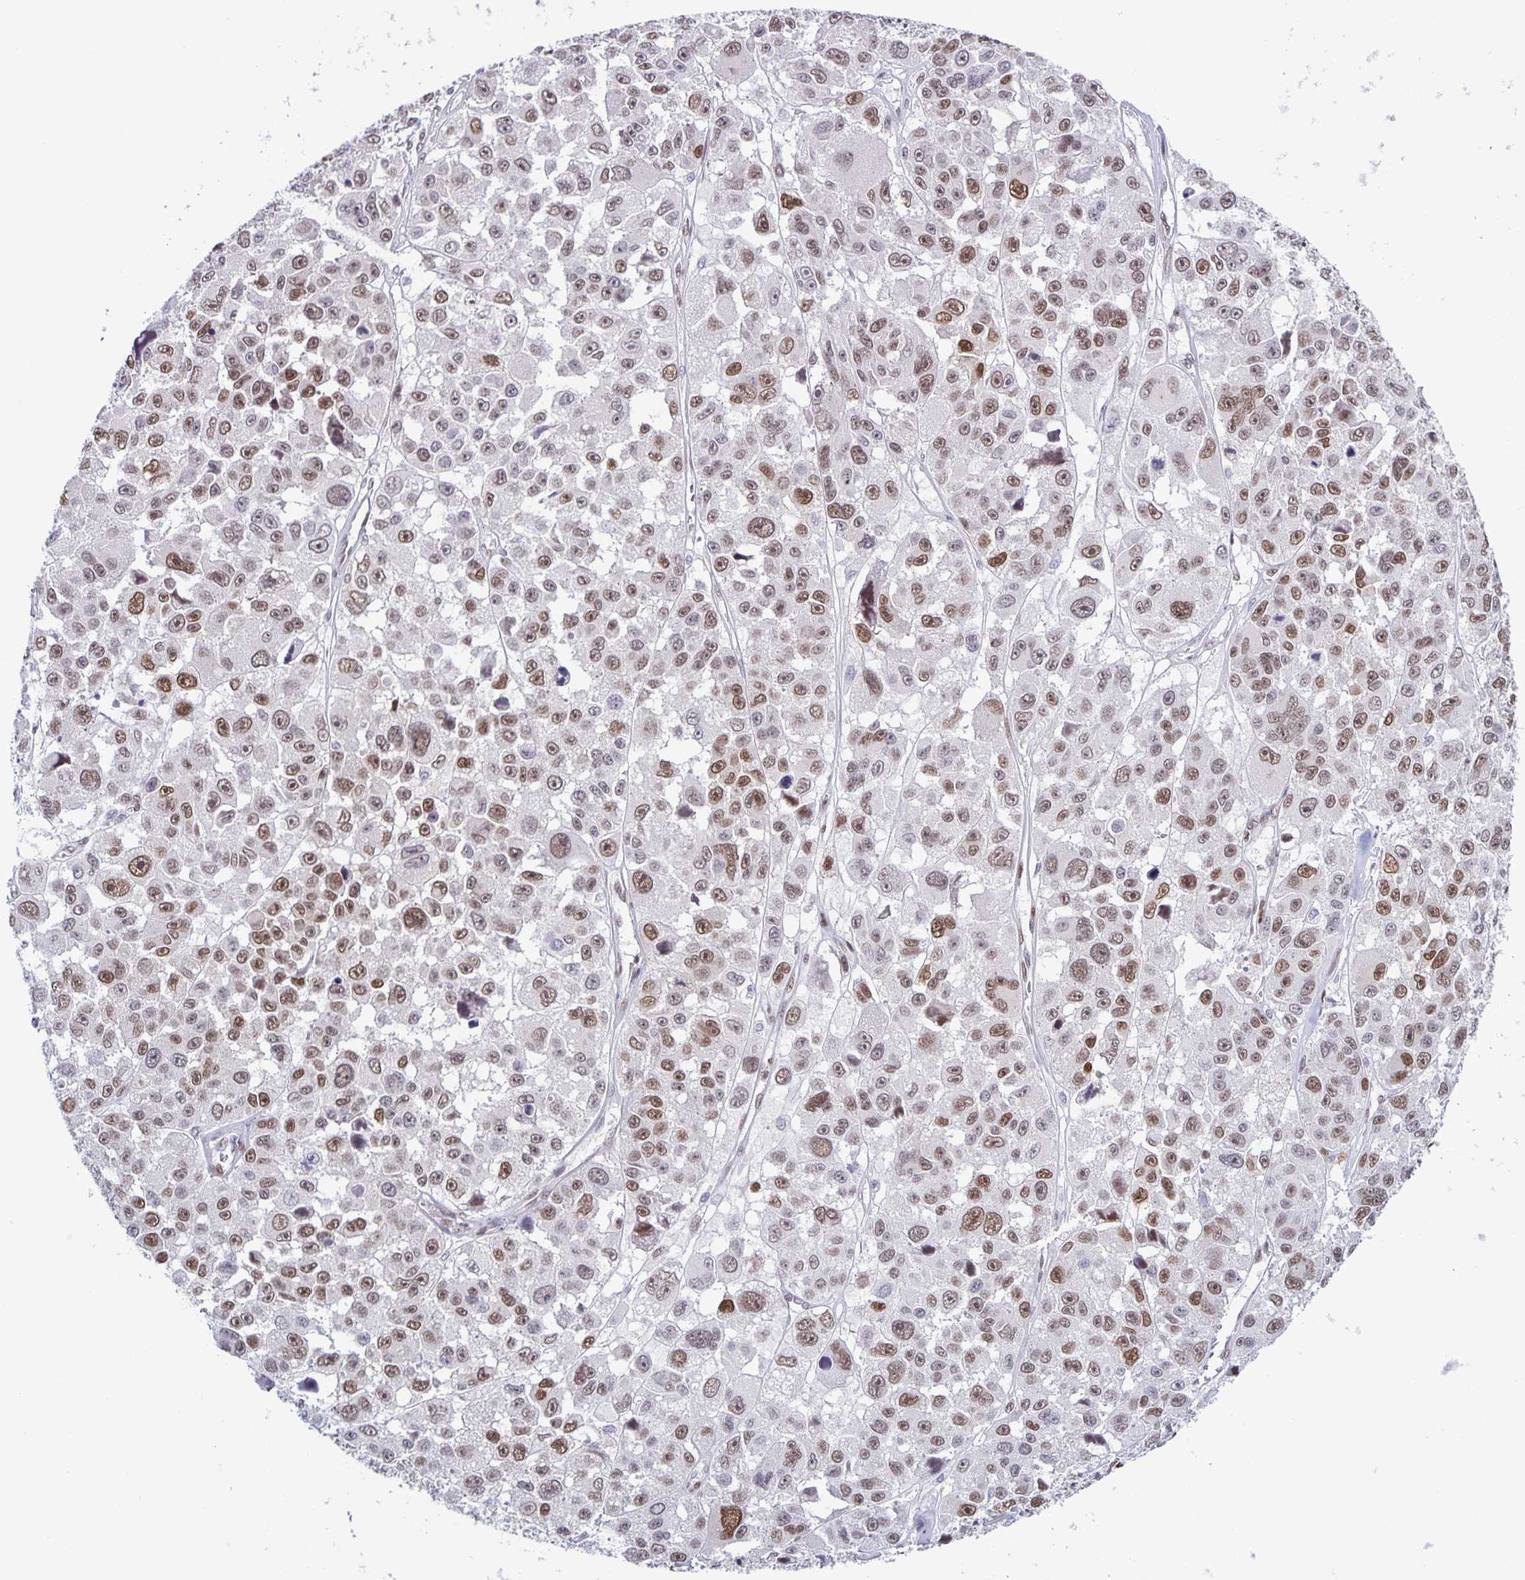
{"staining": {"intensity": "moderate", "quantity": ">75%", "location": "nuclear"}, "tissue": "melanoma", "cell_type": "Tumor cells", "image_type": "cancer", "snomed": [{"axis": "morphology", "description": "Malignant melanoma, NOS"}, {"axis": "topography", "description": "Skin"}], "caption": "Protein expression analysis of melanoma demonstrates moderate nuclear positivity in approximately >75% of tumor cells.", "gene": "JUND", "patient": {"sex": "female", "age": 66}}